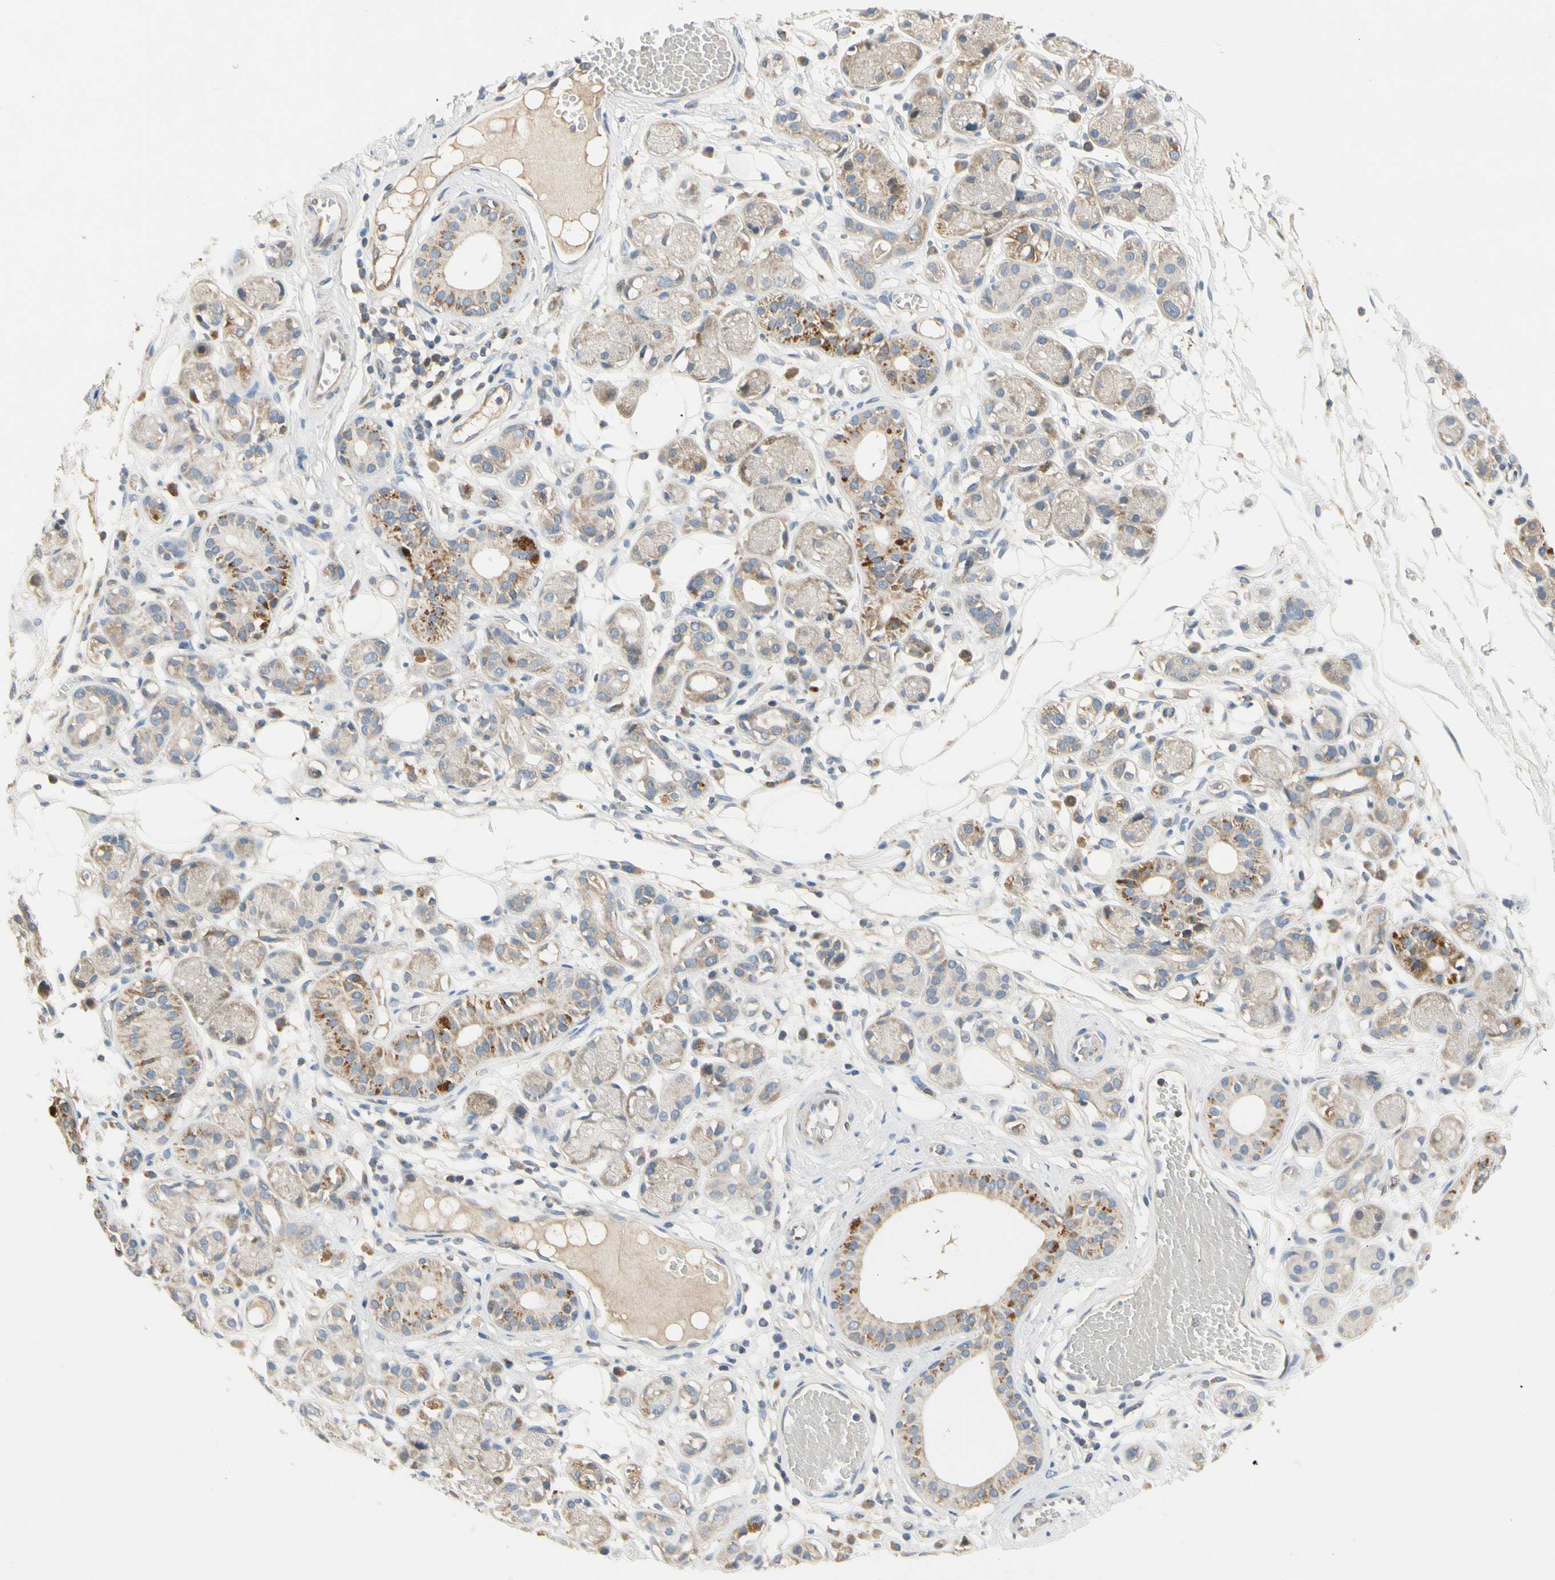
{"staining": {"intensity": "moderate", "quantity": ">75%", "location": "cytoplasmic/membranous"}, "tissue": "adipose tissue", "cell_type": "Adipocytes", "image_type": "normal", "snomed": [{"axis": "morphology", "description": "Normal tissue, NOS"}, {"axis": "morphology", "description": "Inflammation, NOS"}, {"axis": "topography", "description": "Vascular tissue"}, {"axis": "topography", "description": "Salivary gland"}], "caption": "Normal adipose tissue exhibits moderate cytoplasmic/membranous positivity in approximately >75% of adipocytes, visualized by immunohistochemistry. (IHC, brightfield microscopy, high magnification).", "gene": "KLHDC8B", "patient": {"sex": "female", "age": 75}}